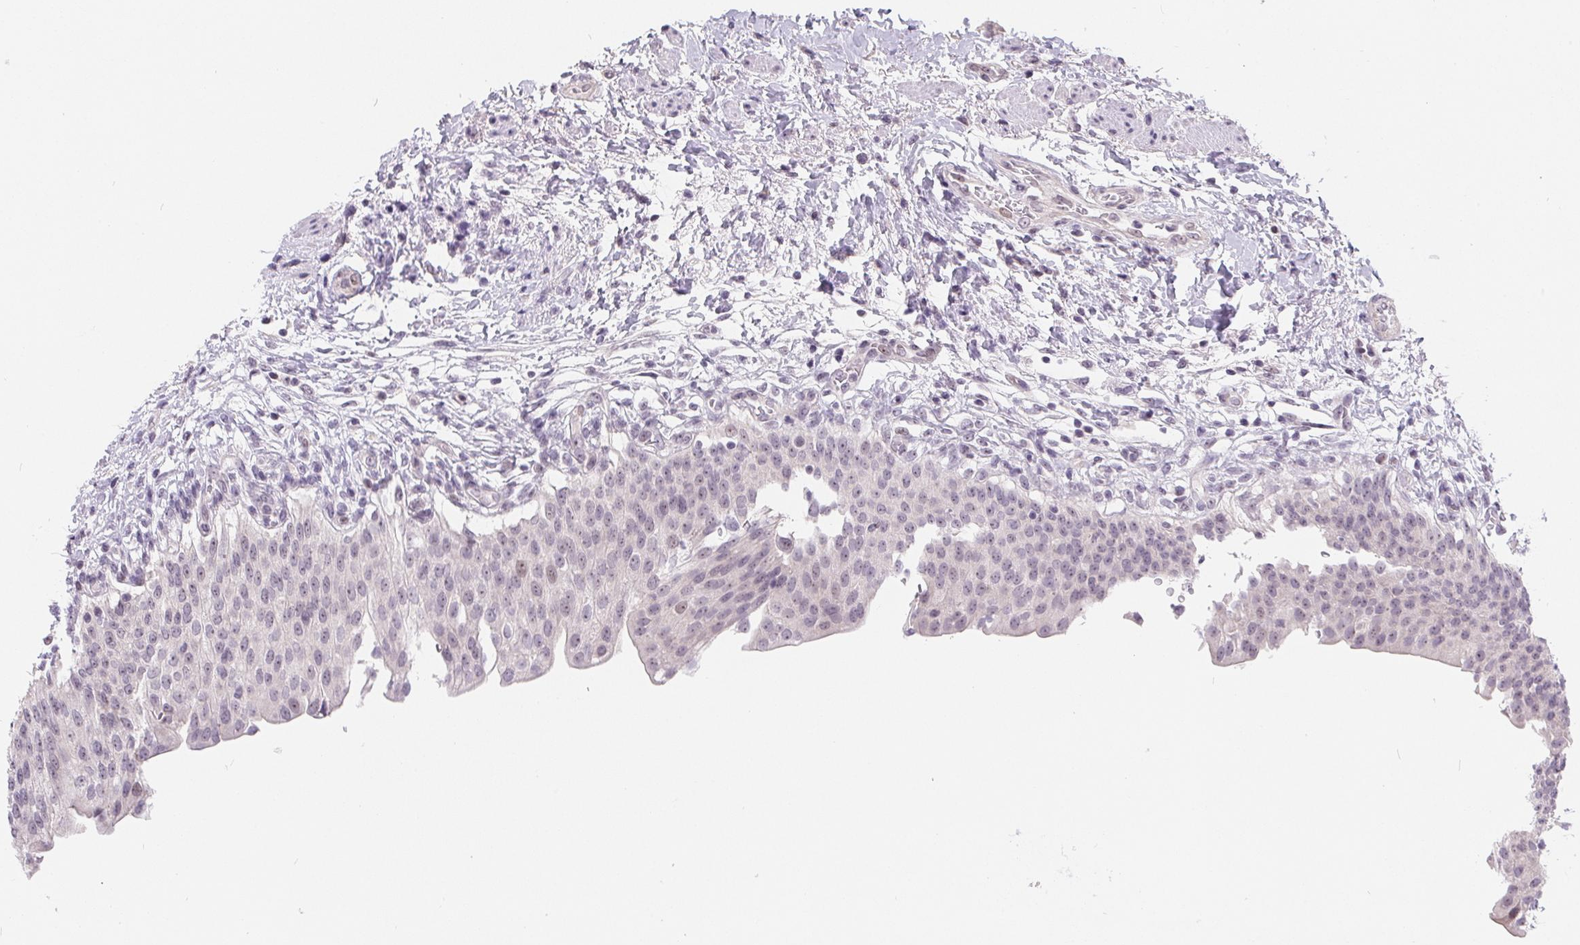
{"staining": {"intensity": "moderate", "quantity": "<25%", "location": "nuclear"}, "tissue": "urinary bladder", "cell_type": "Urothelial cells", "image_type": "normal", "snomed": [{"axis": "morphology", "description": "Normal tissue, NOS"}, {"axis": "topography", "description": "Urinary bladder"}, {"axis": "topography", "description": "Peripheral nerve tissue"}], "caption": "An immunohistochemistry photomicrograph of benign tissue is shown. Protein staining in brown highlights moderate nuclear positivity in urinary bladder within urothelial cells.", "gene": "LCA5L", "patient": {"sex": "female", "age": 60}}